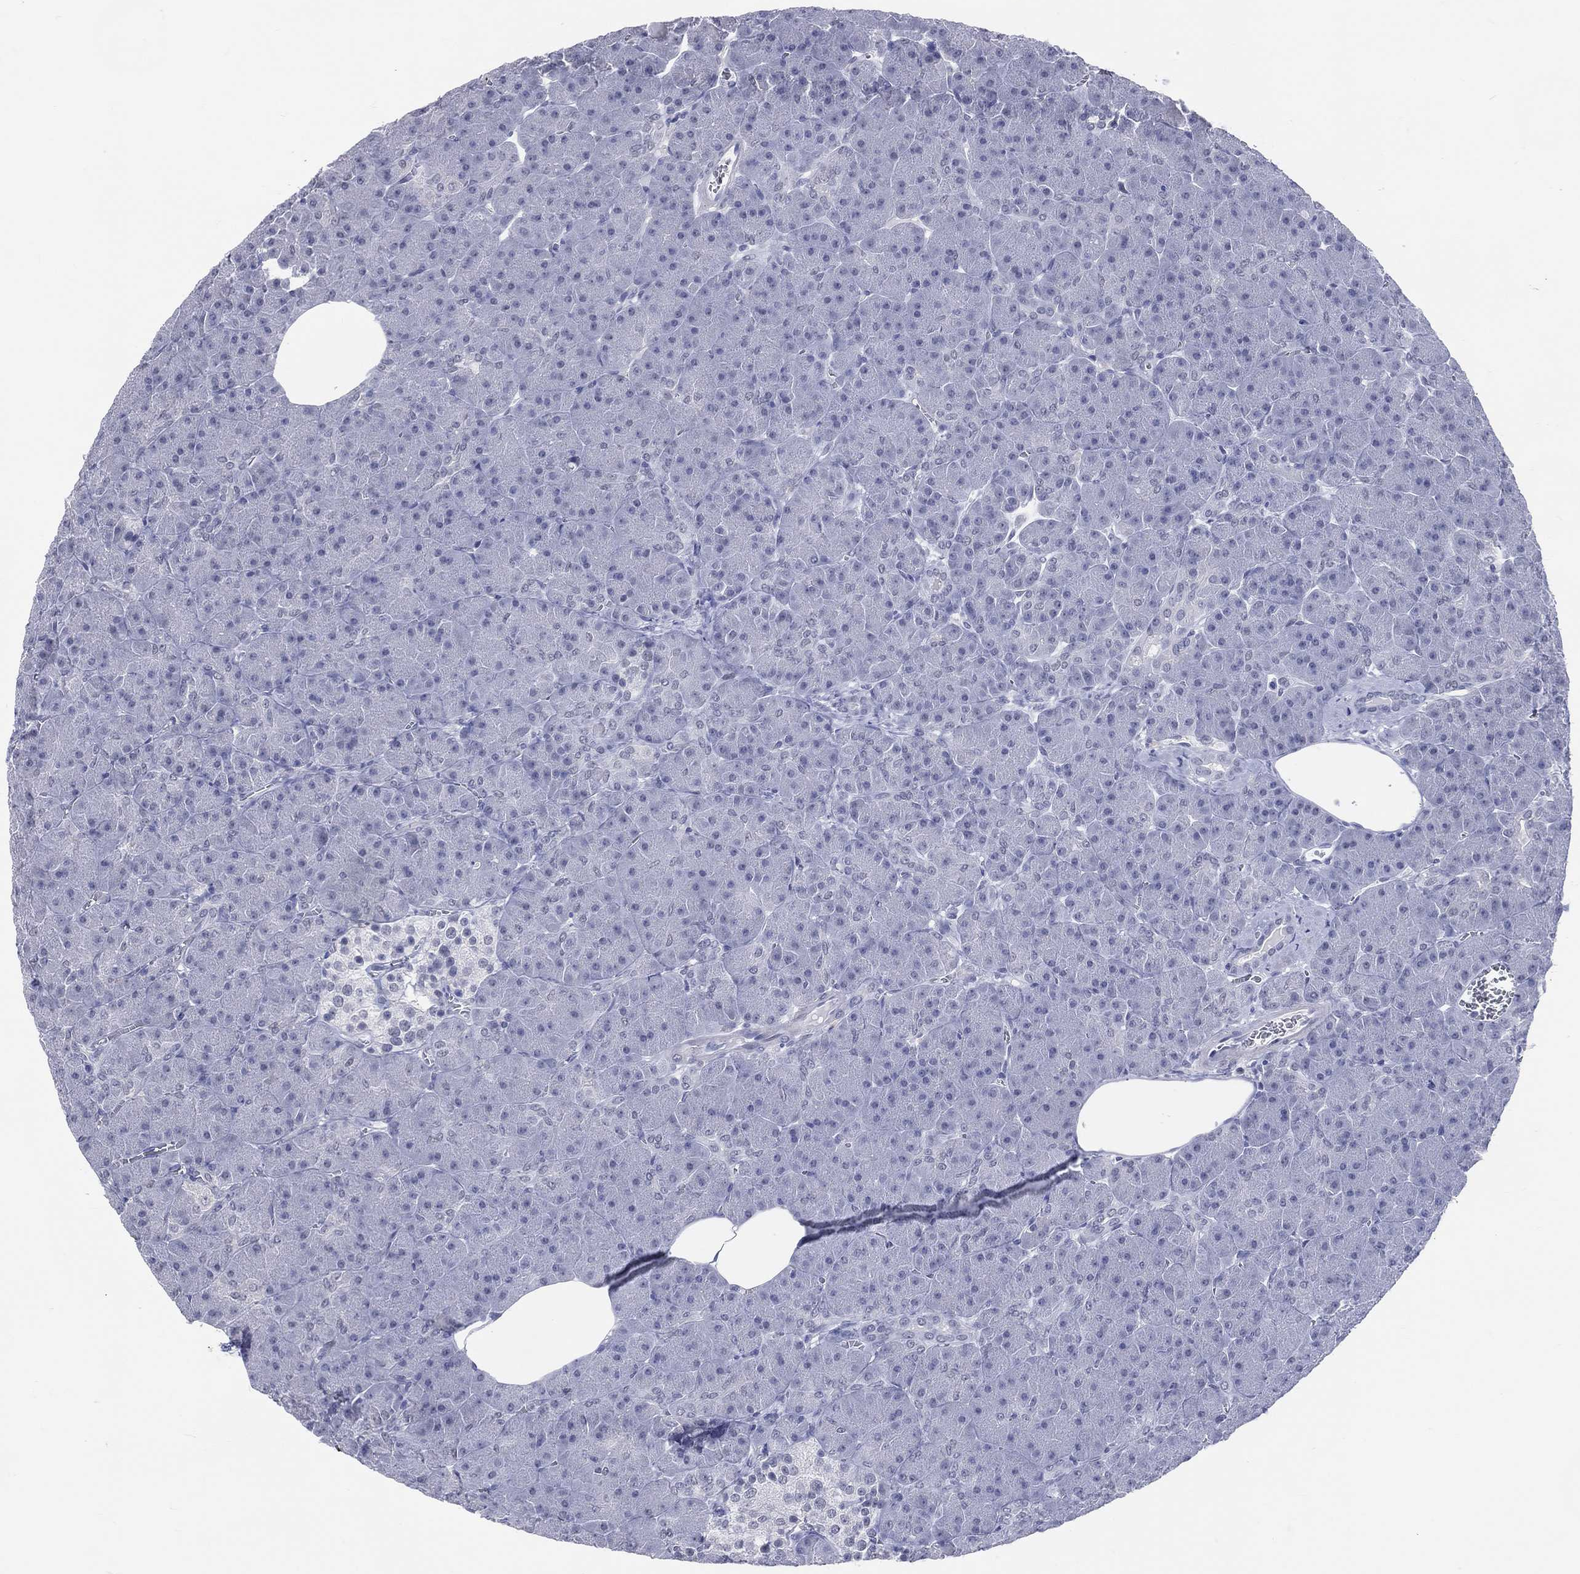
{"staining": {"intensity": "negative", "quantity": "none", "location": "none"}, "tissue": "pancreas", "cell_type": "Exocrine glandular cells", "image_type": "normal", "snomed": [{"axis": "morphology", "description": "Normal tissue, NOS"}, {"axis": "topography", "description": "Pancreas"}], "caption": "This image is of normal pancreas stained with immunohistochemistry to label a protein in brown with the nuclei are counter-stained blue. There is no staining in exocrine glandular cells. Nuclei are stained in blue.", "gene": "CFAP58", "patient": {"sex": "male", "age": 61}}